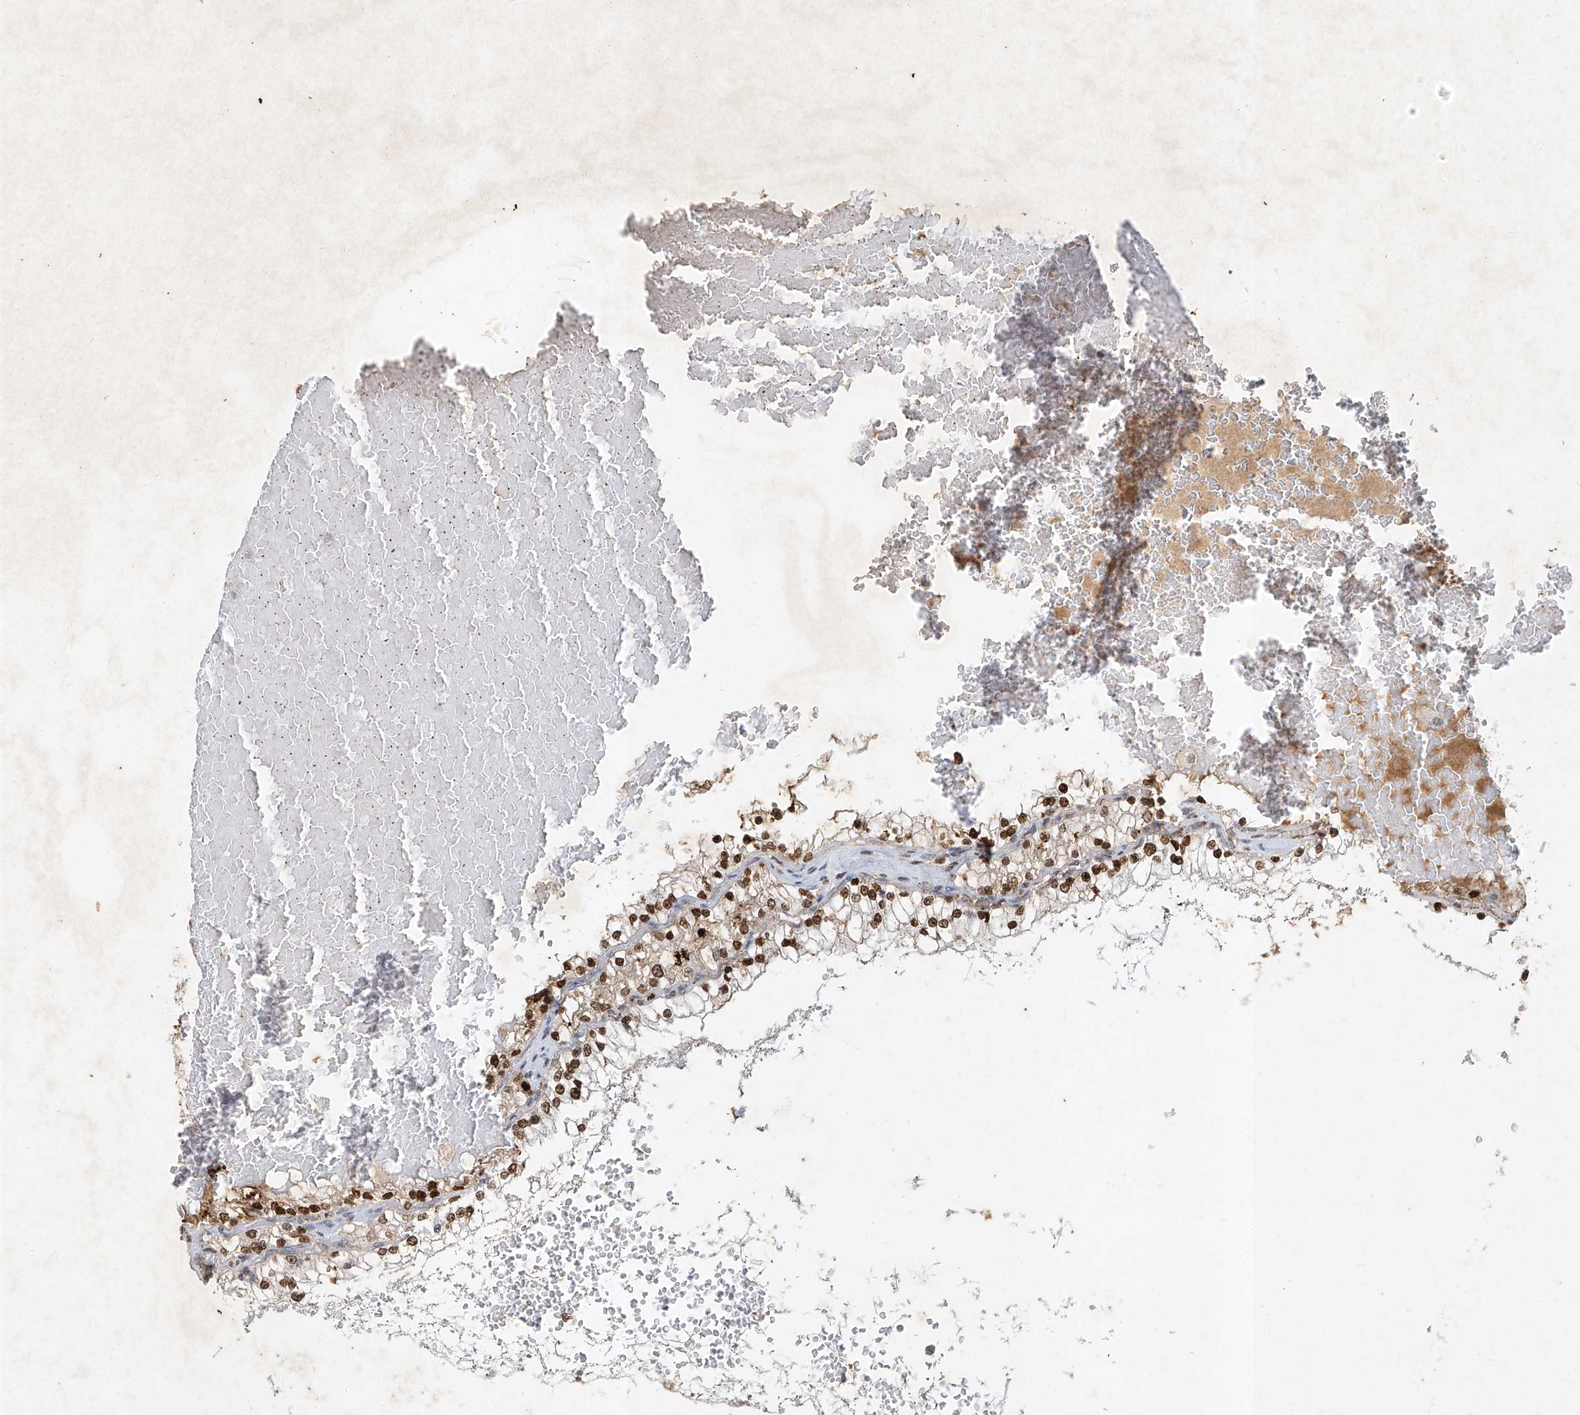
{"staining": {"intensity": "strong", "quantity": ">75%", "location": "nuclear"}, "tissue": "renal cancer", "cell_type": "Tumor cells", "image_type": "cancer", "snomed": [{"axis": "morphology", "description": "Adenocarcinoma, NOS"}, {"axis": "topography", "description": "Kidney"}], "caption": "DAB immunohistochemical staining of renal adenocarcinoma demonstrates strong nuclear protein staining in approximately >75% of tumor cells.", "gene": "ATRIP", "patient": {"sex": "male", "age": 68}}